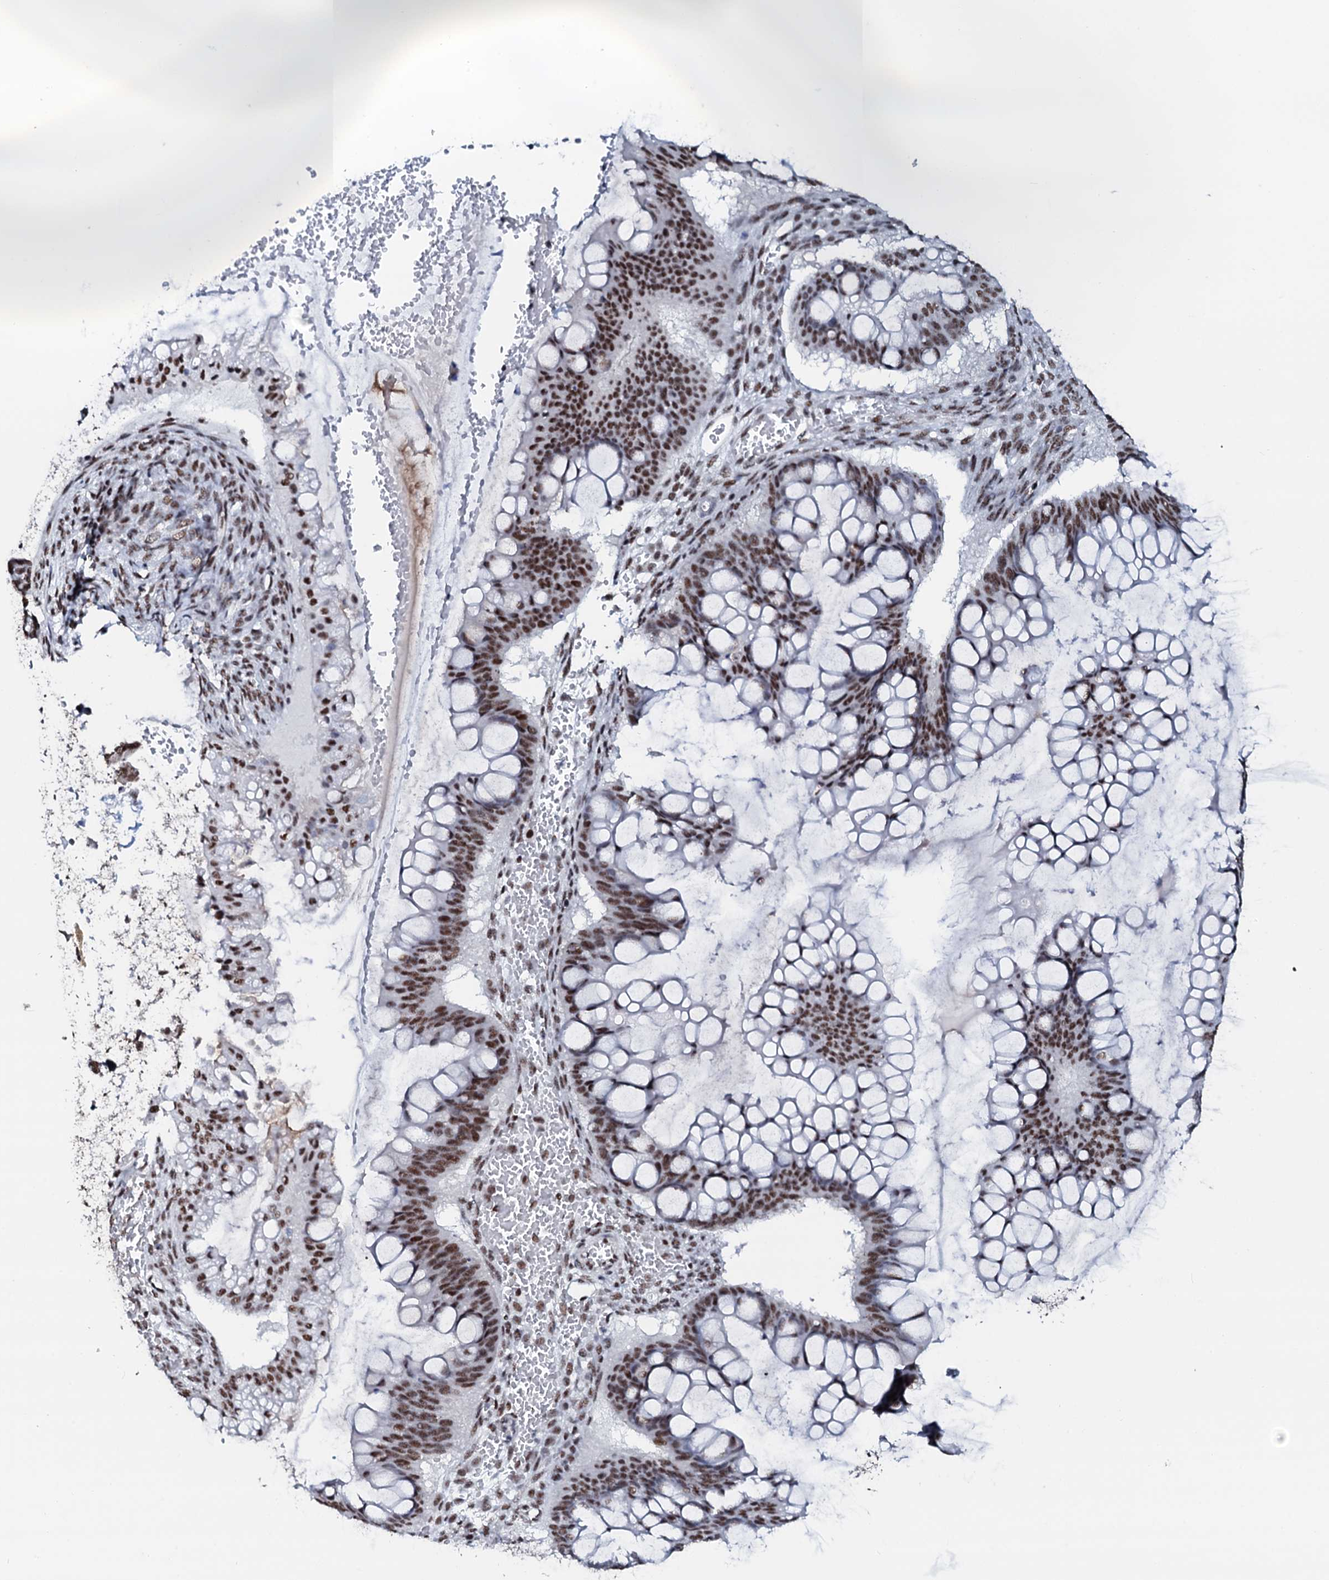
{"staining": {"intensity": "strong", "quantity": ">75%", "location": "nuclear"}, "tissue": "ovarian cancer", "cell_type": "Tumor cells", "image_type": "cancer", "snomed": [{"axis": "morphology", "description": "Cystadenocarcinoma, mucinous, NOS"}, {"axis": "topography", "description": "Ovary"}], "caption": "Human ovarian cancer stained with a protein marker shows strong staining in tumor cells.", "gene": "NKAPD1", "patient": {"sex": "female", "age": 73}}